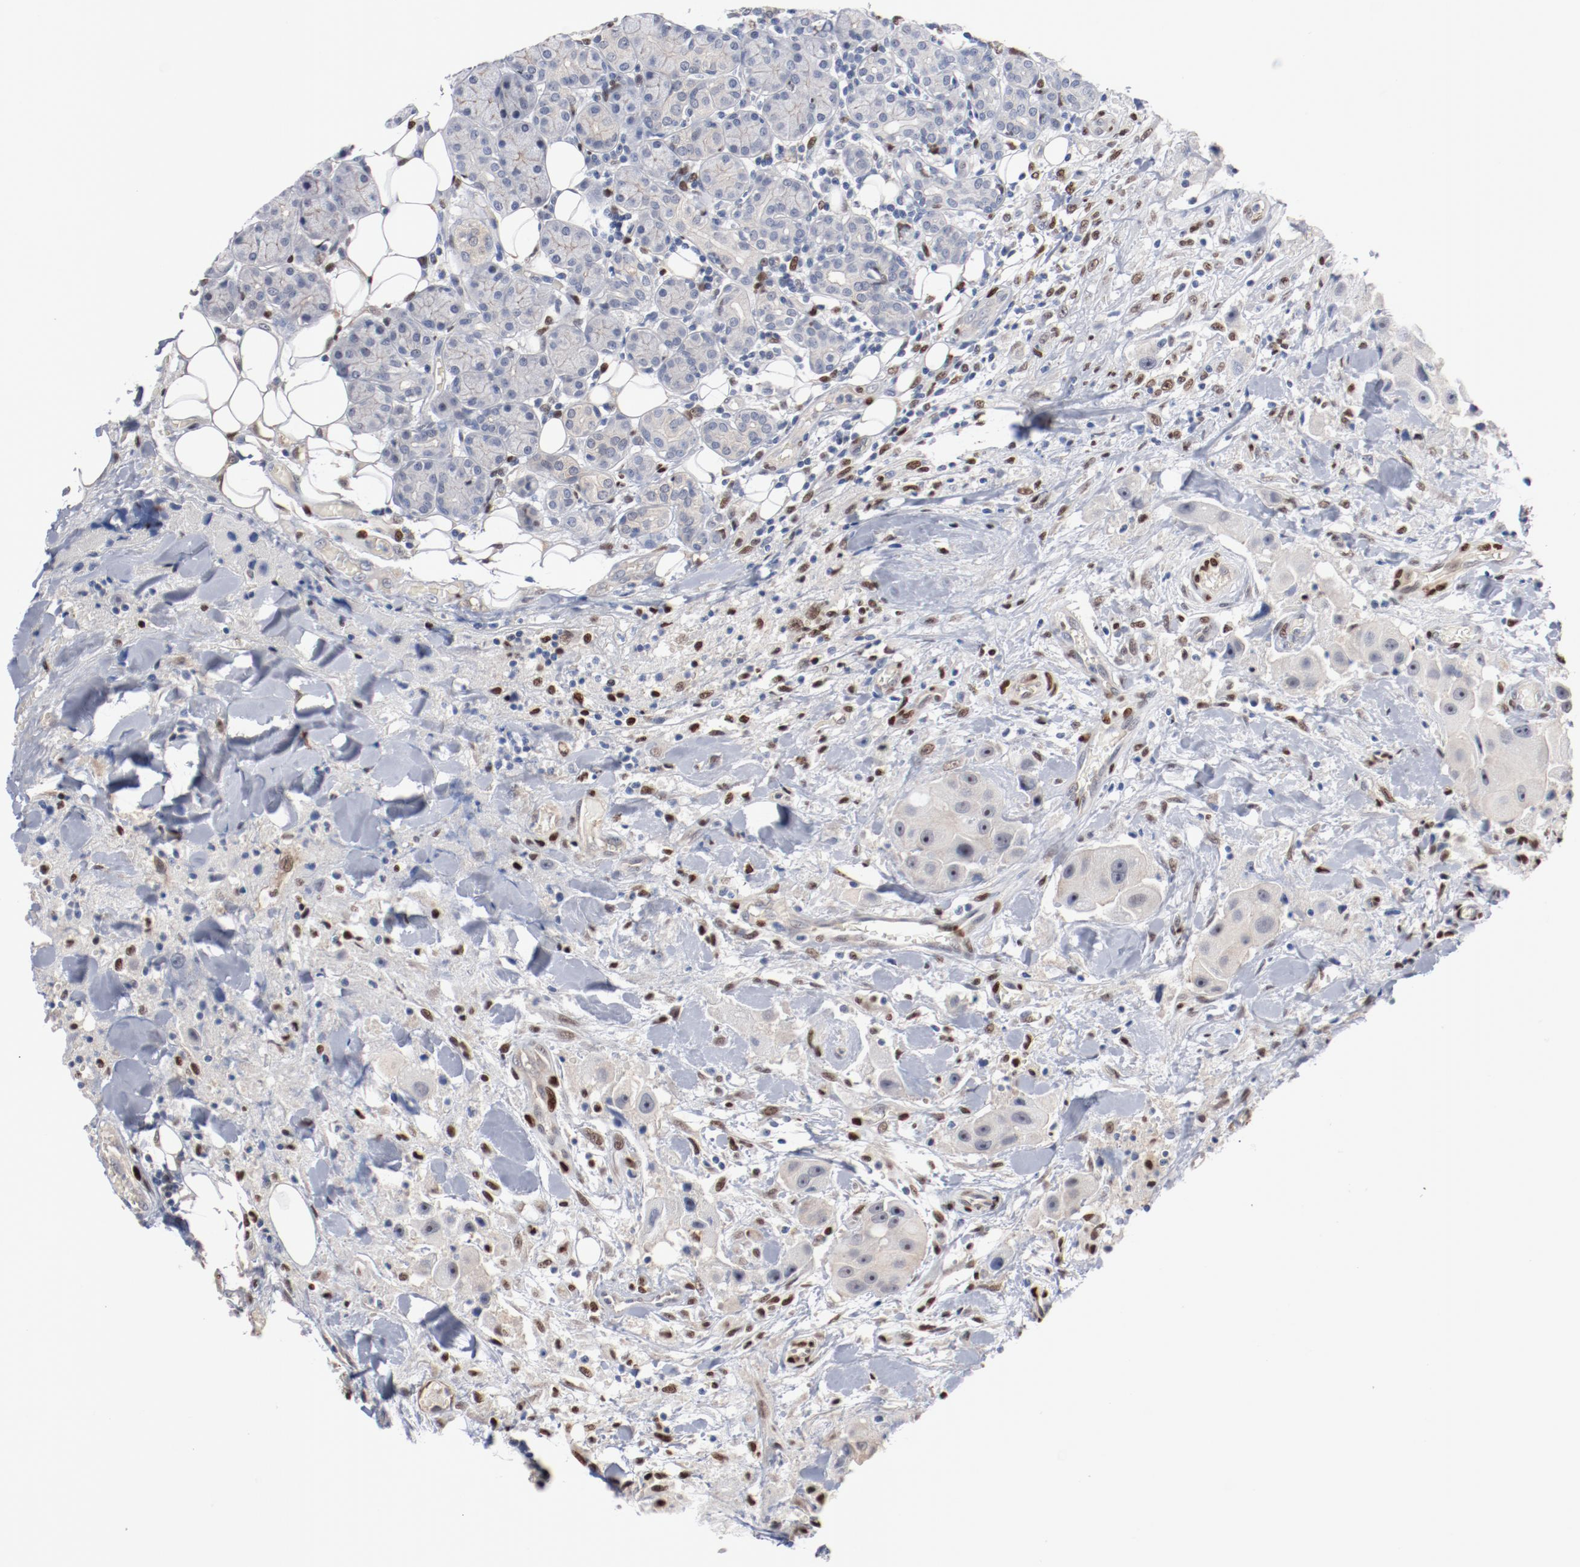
{"staining": {"intensity": "negative", "quantity": "none", "location": "none"}, "tissue": "head and neck cancer", "cell_type": "Tumor cells", "image_type": "cancer", "snomed": [{"axis": "morphology", "description": "Normal tissue, NOS"}, {"axis": "morphology", "description": "Adenocarcinoma, NOS"}, {"axis": "topography", "description": "Salivary gland"}, {"axis": "topography", "description": "Head-Neck"}], "caption": "High magnification brightfield microscopy of head and neck cancer stained with DAB (3,3'-diaminobenzidine) (brown) and counterstained with hematoxylin (blue): tumor cells show no significant expression.", "gene": "ZEB2", "patient": {"sex": "male", "age": 80}}